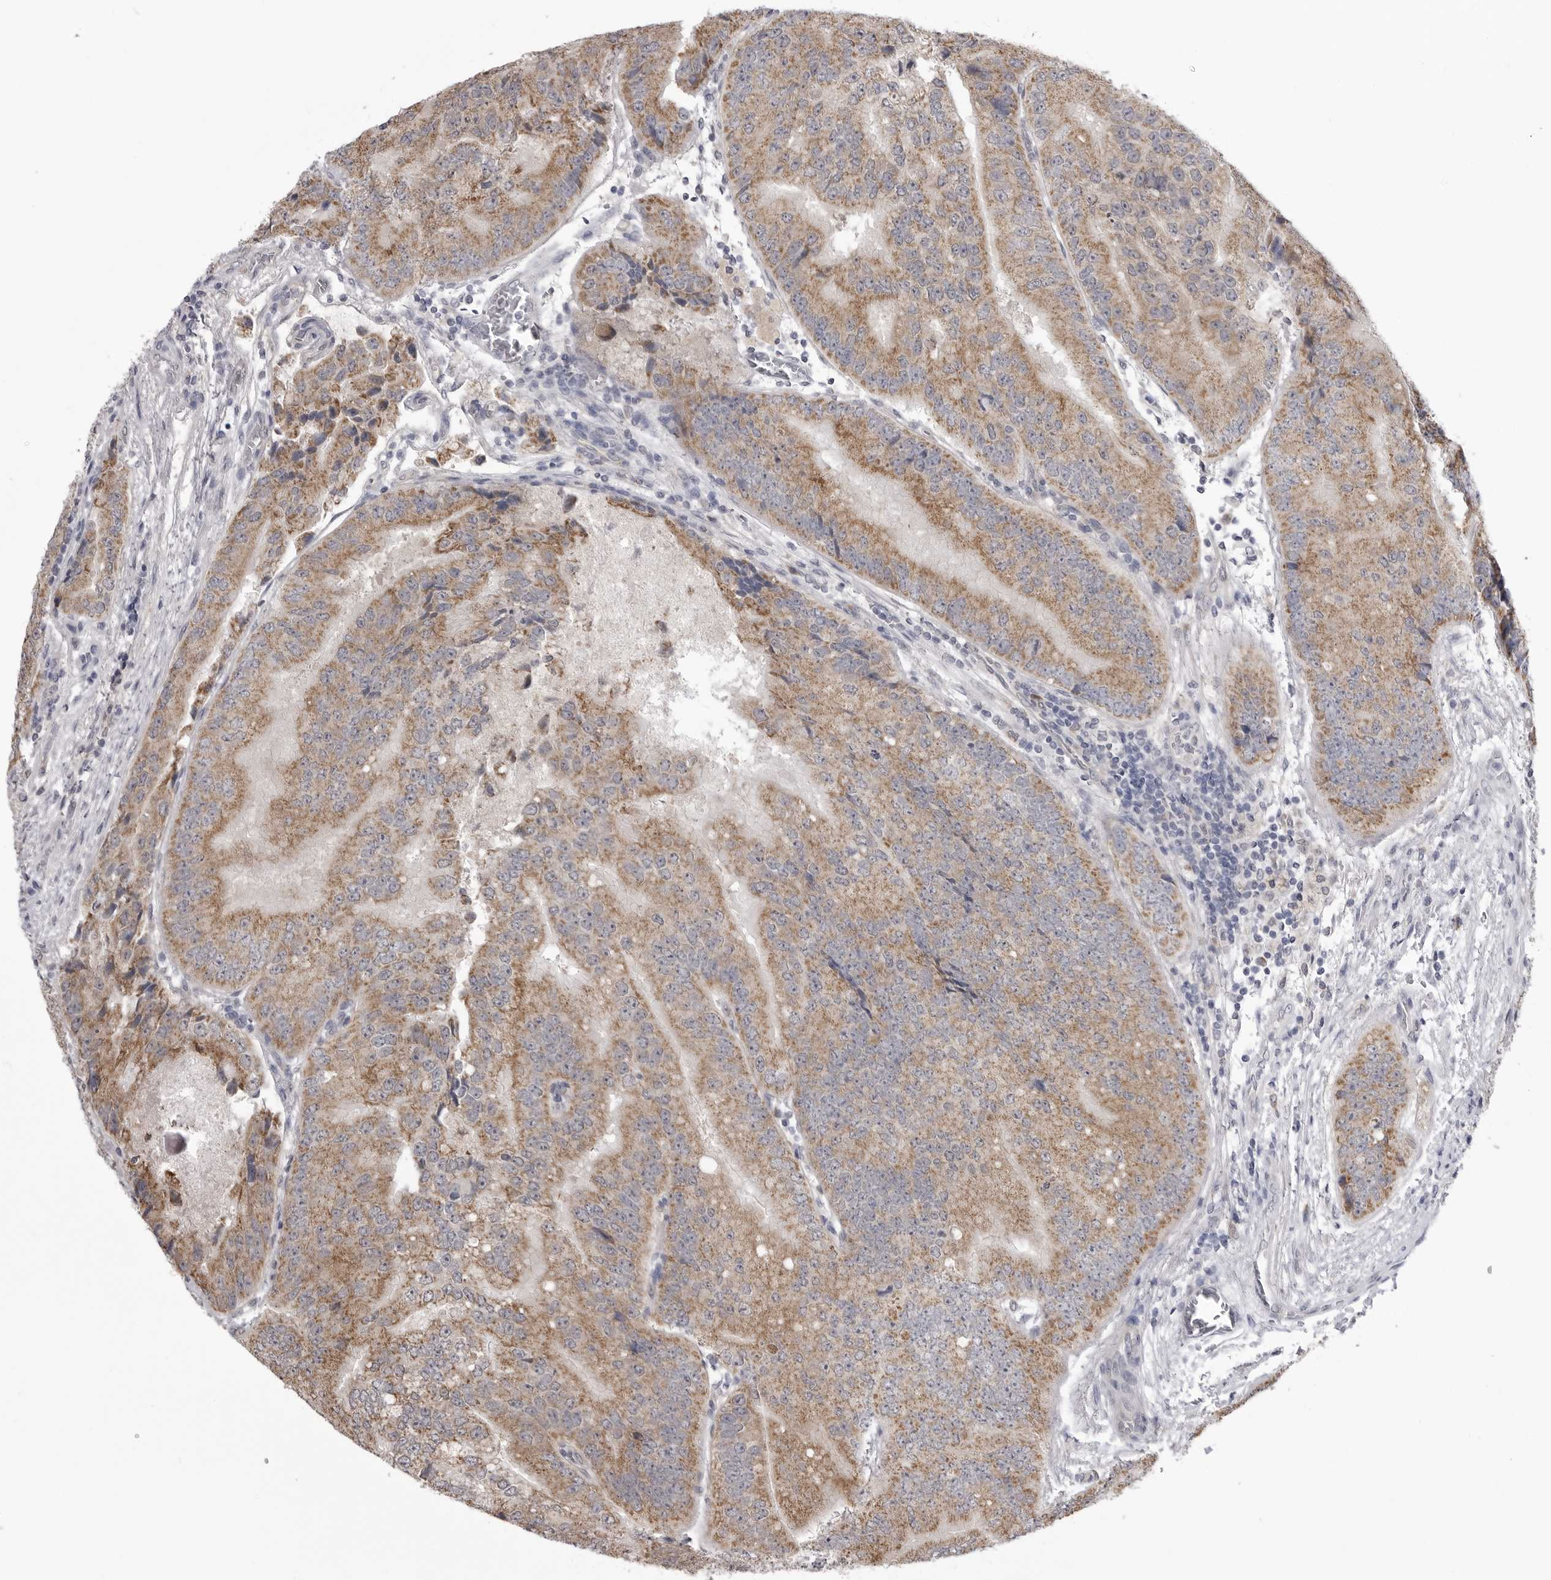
{"staining": {"intensity": "moderate", "quantity": ">75%", "location": "cytoplasmic/membranous"}, "tissue": "prostate cancer", "cell_type": "Tumor cells", "image_type": "cancer", "snomed": [{"axis": "morphology", "description": "Adenocarcinoma, High grade"}, {"axis": "topography", "description": "Prostate"}], "caption": "This histopathology image shows IHC staining of human prostate high-grade adenocarcinoma, with medium moderate cytoplasmic/membranous expression in approximately >75% of tumor cells.", "gene": "FH", "patient": {"sex": "male", "age": 70}}